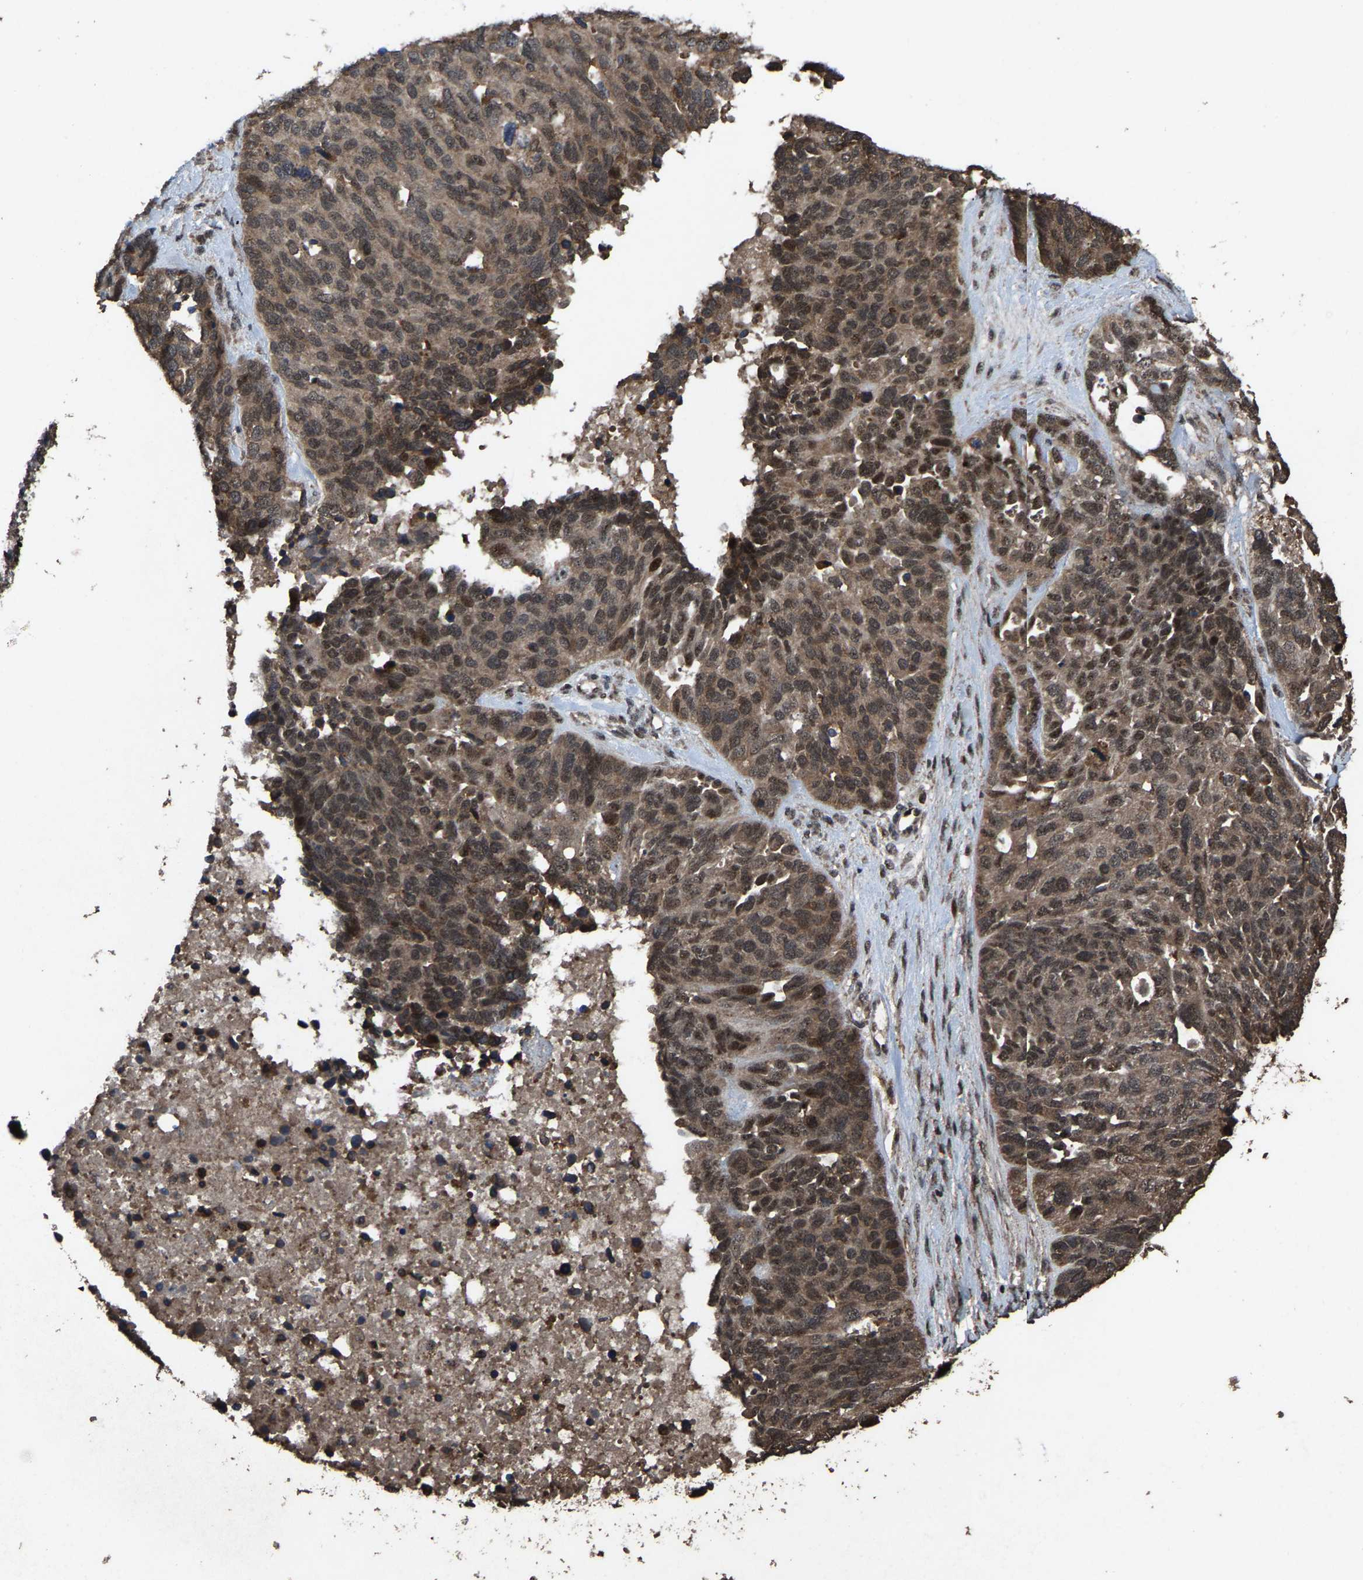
{"staining": {"intensity": "moderate", "quantity": ">75%", "location": "cytoplasmic/membranous,nuclear"}, "tissue": "ovarian cancer", "cell_type": "Tumor cells", "image_type": "cancer", "snomed": [{"axis": "morphology", "description": "Cystadenocarcinoma, serous, NOS"}, {"axis": "topography", "description": "Ovary"}], "caption": "IHC (DAB) staining of ovarian serous cystadenocarcinoma exhibits moderate cytoplasmic/membranous and nuclear protein positivity in about >75% of tumor cells. (Brightfield microscopy of DAB IHC at high magnification).", "gene": "HAUS6", "patient": {"sex": "female", "age": 44}}